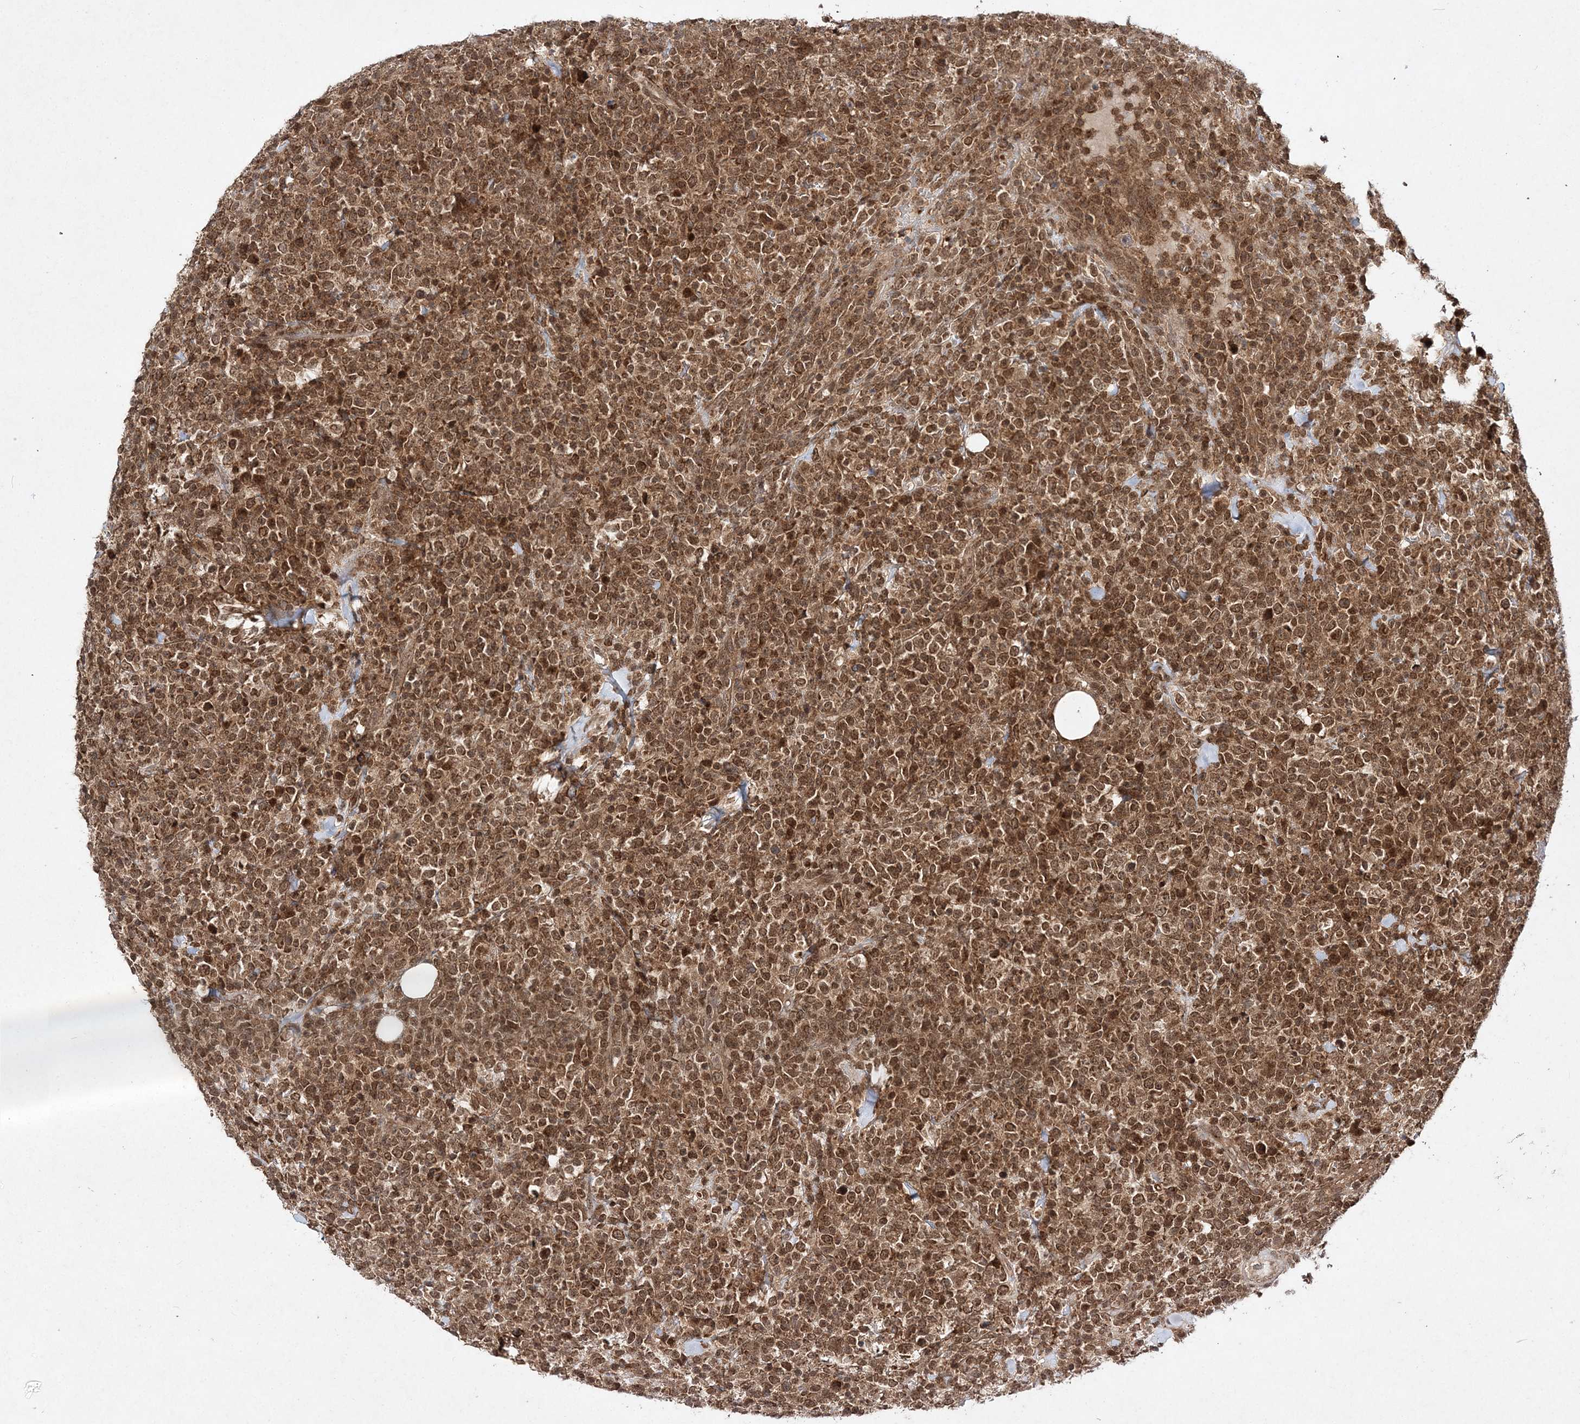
{"staining": {"intensity": "moderate", "quantity": ">75%", "location": "cytoplasmic/membranous,nuclear"}, "tissue": "lymphoma", "cell_type": "Tumor cells", "image_type": "cancer", "snomed": [{"axis": "morphology", "description": "Malignant lymphoma, non-Hodgkin's type, High grade"}, {"axis": "topography", "description": "Colon"}], "caption": "Brown immunohistochemical staining in lymphoma exhibits moderate cytoplasmic/membranous and nuclear staining in approximately >75% of tumor cells.", "gene": "NIF3L1", "patient": {"sex": "female", "age": 53}}